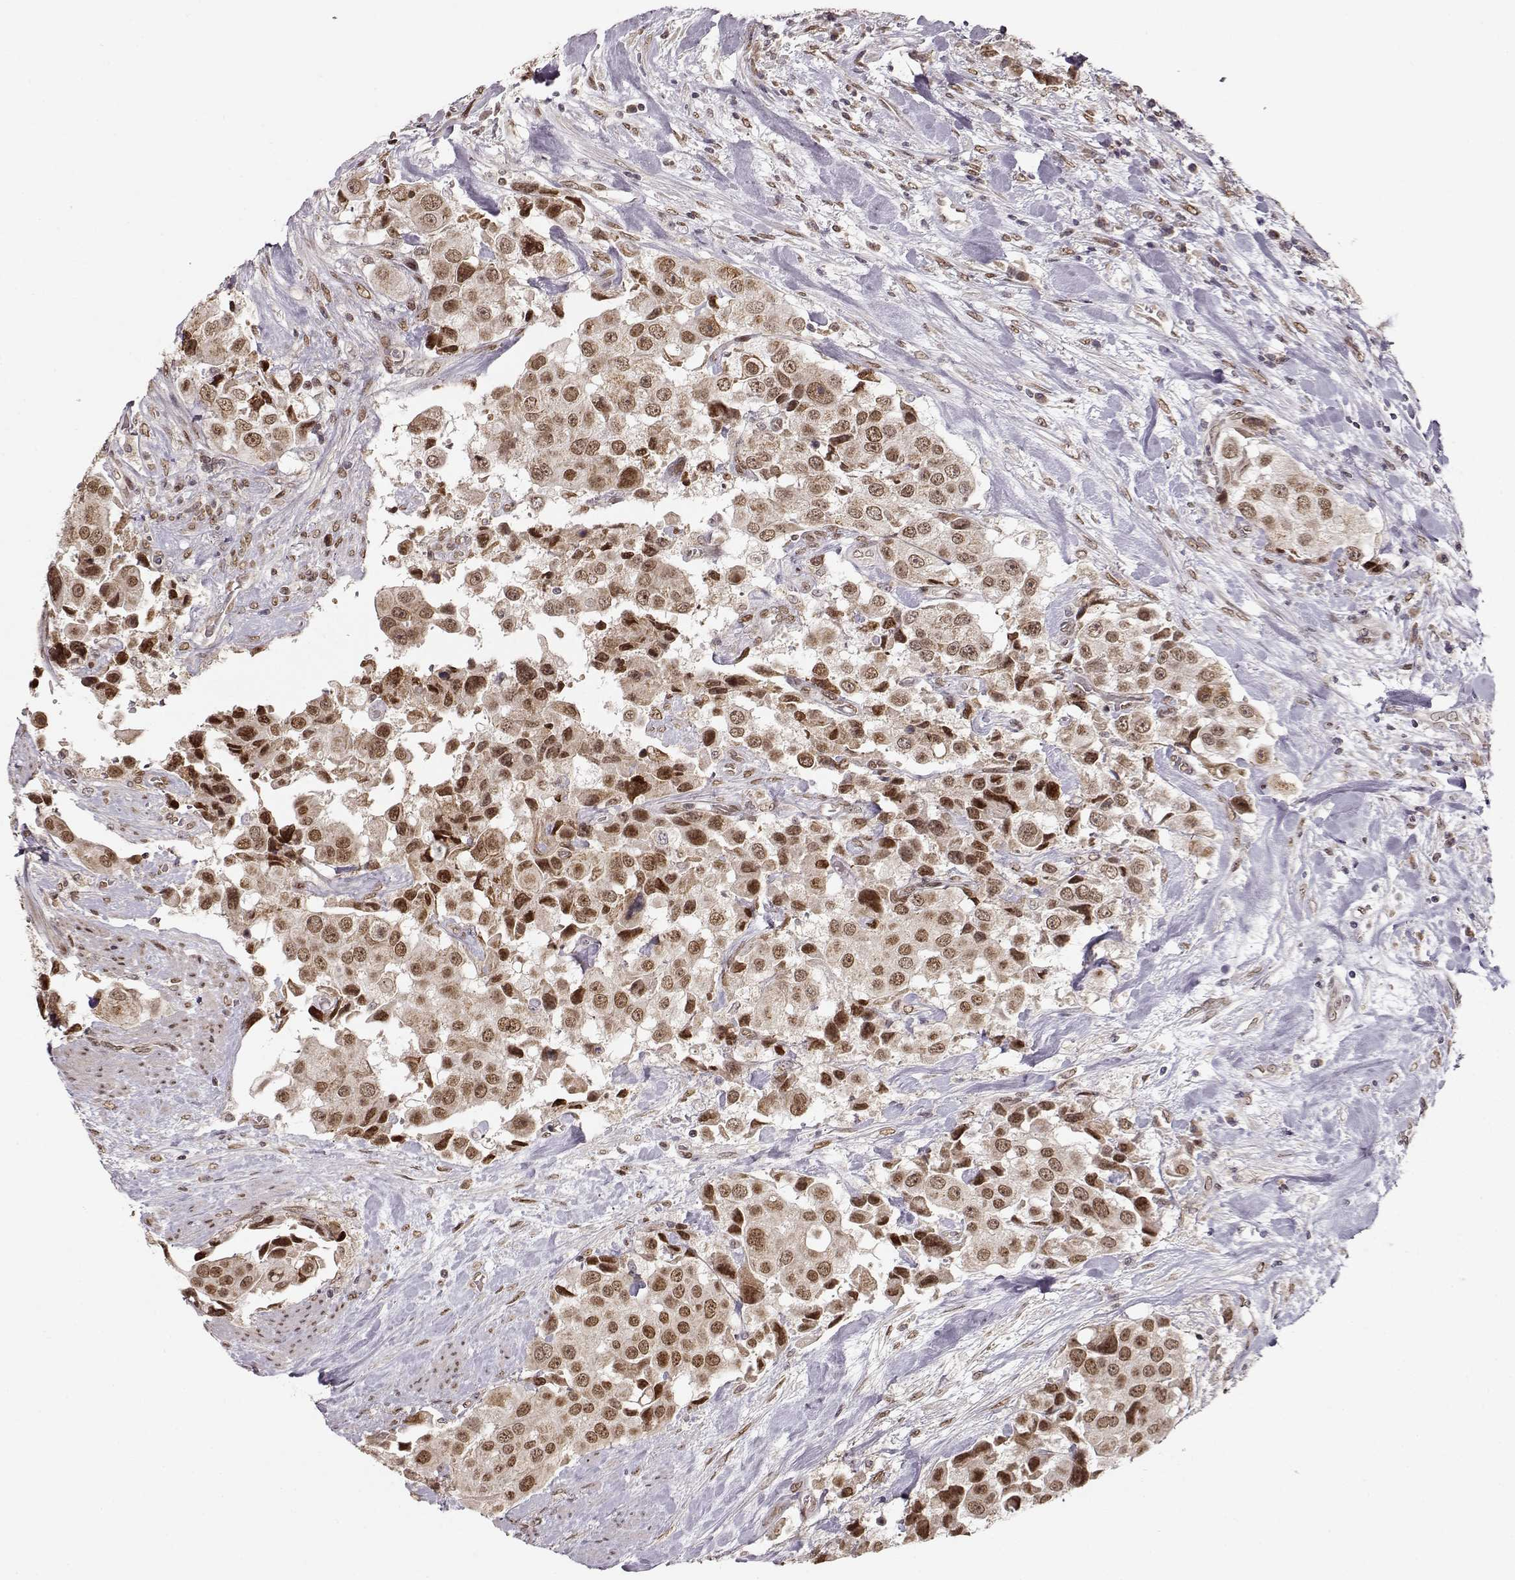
{"staining": {"intensity": "weak", "quantity": ">75%", "location": "nuclear"}, "tissue": "urothelial cancer", "cell_type": "Tumor cells", "image_type": "cancer", "snomed": [{"axis": "morphology", "description": "Urothelial carcinoma, High grade"}, {"axis": "topography", "description": "Urinary bladder"}], "caption": "Immunohistochemistry of human urothelial cancer exhibits low levels of weak nuclear expression in about >75% of tumor cells. The staining was performed using DAB, with brown indicating positive protein expression. Nuclei are stained blue with hematoxylin.", "gene": "RAI1", "patient": {"sex": "female", "age": 64}}